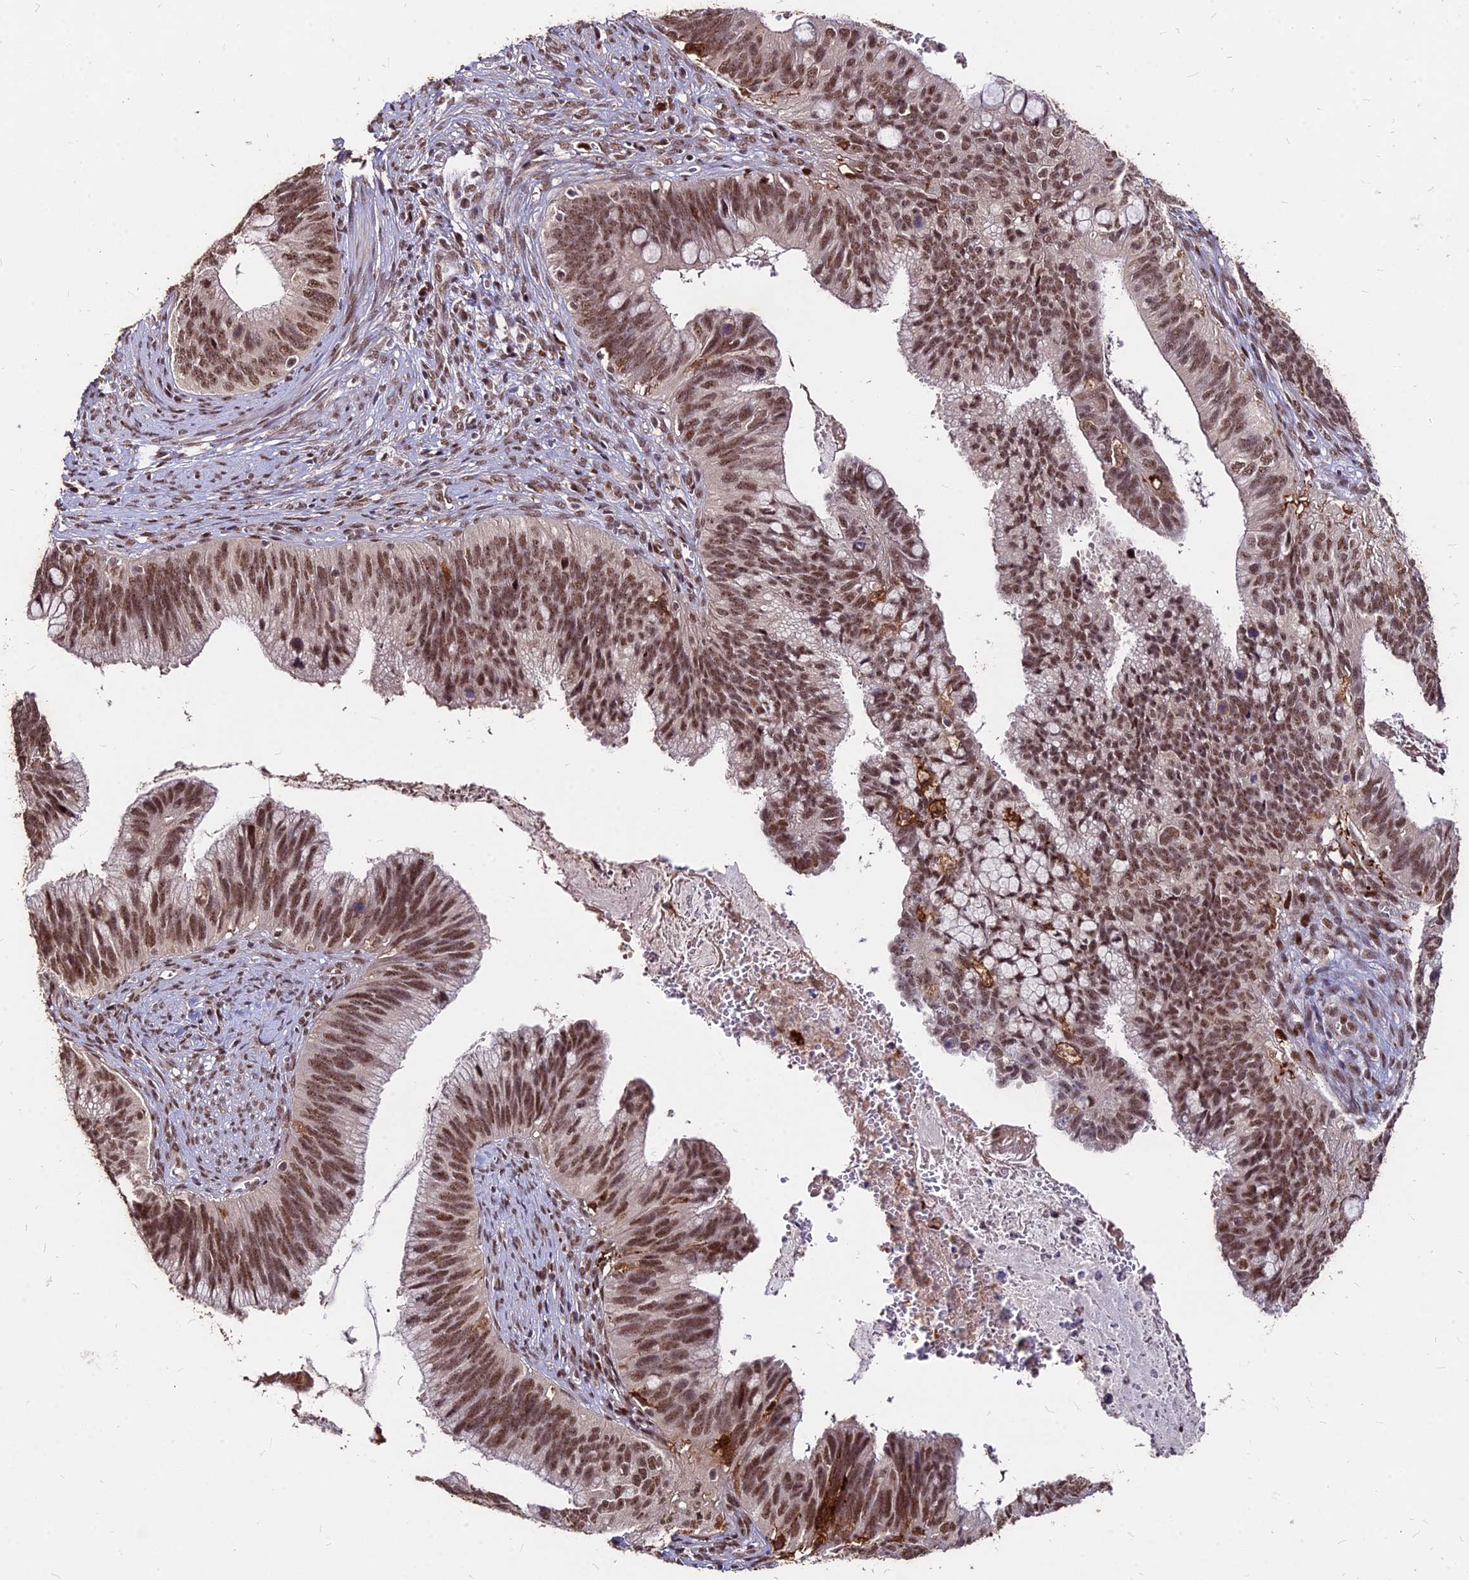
{"staining": {"intensity": "moderate", "quantity": ">75%", "location": "nuclear"}, "tissue": "cervical cancer", "cell_type": "Tumor cells", "image_type": "cancer", "snomed": [{"axis": "morphology", "description": "Adenocarcinoma, NOS"}, {"axis": "topography", "description": "Cervix"}], "caption": "The image demonstrates immunohistochemical staining of adenocarcinoma (cervical). There is moderate nuclear expression is seen in approximately >75% of tumor cells. The staining was performed using DAB to visualize the protein expression in brown, while the nuclei were stained in blue with hematoxylin (Magnification: 20x).", "gene": "ZBED4", "patient": {"sex": "female", "age": 42}}